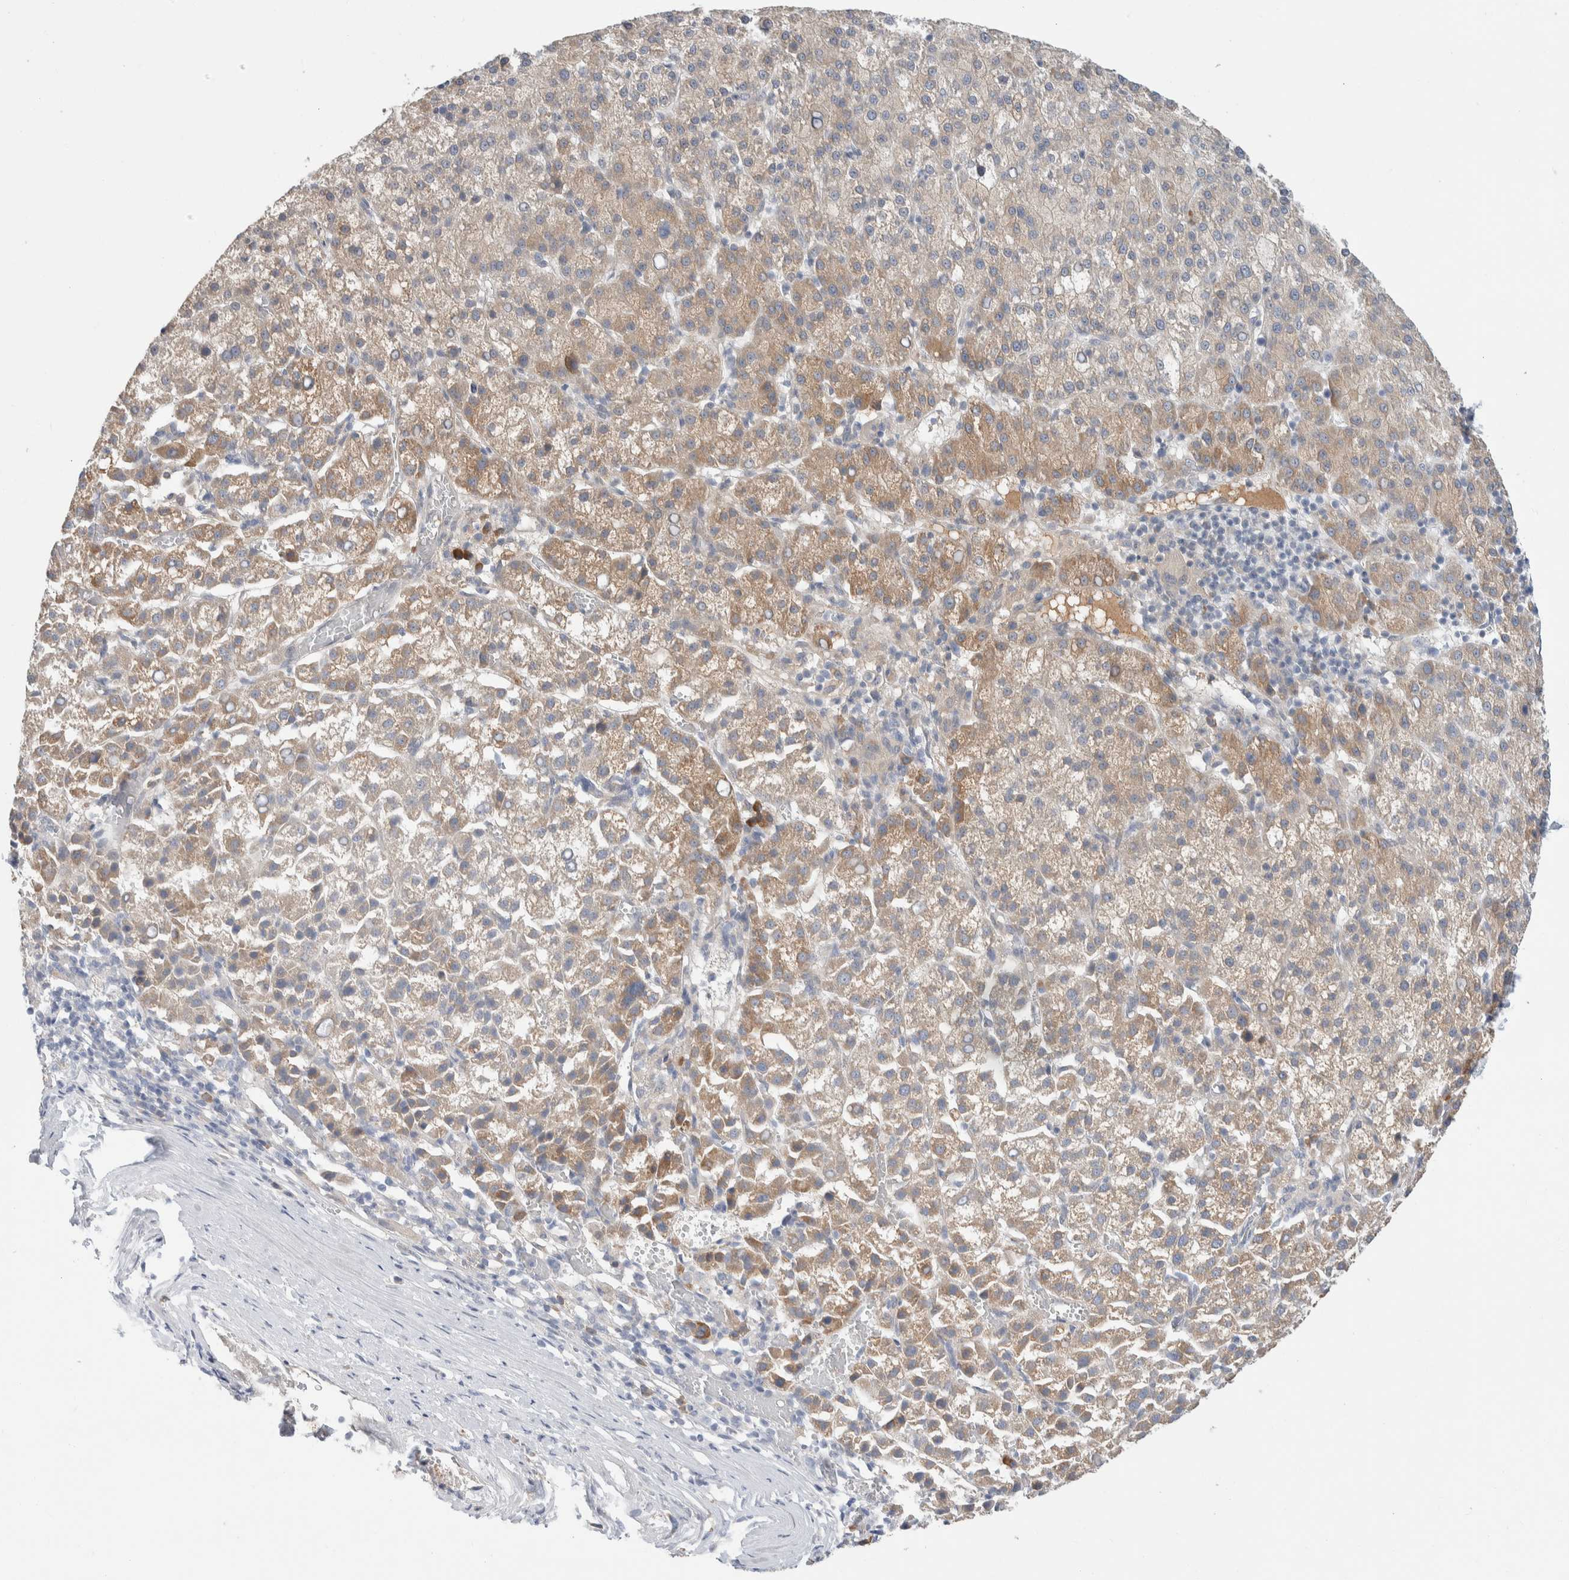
{"staining": {"intensity": "moderate", "quantity": "25%-75%", "location": "cytoplasmic/membranous"}, "tissue": "liver cancer", "cell_type": "Tumor cells", "image_type": "cancer", "snomed": [{"axis": "morphology", "description": "Carcinoma, Hepatocellular, NOS"}, {"axis": "topography", "description": "Liver"}], "caption": "Brown immunohistochemical staining in human hepatocellular carcinoma (liver) reveals moderate cytoplasmic/membranous expression in about 25%-75% of tumor cells.", "gene": "RUSF1", "patient": {"sex": "female", "age": 58}}